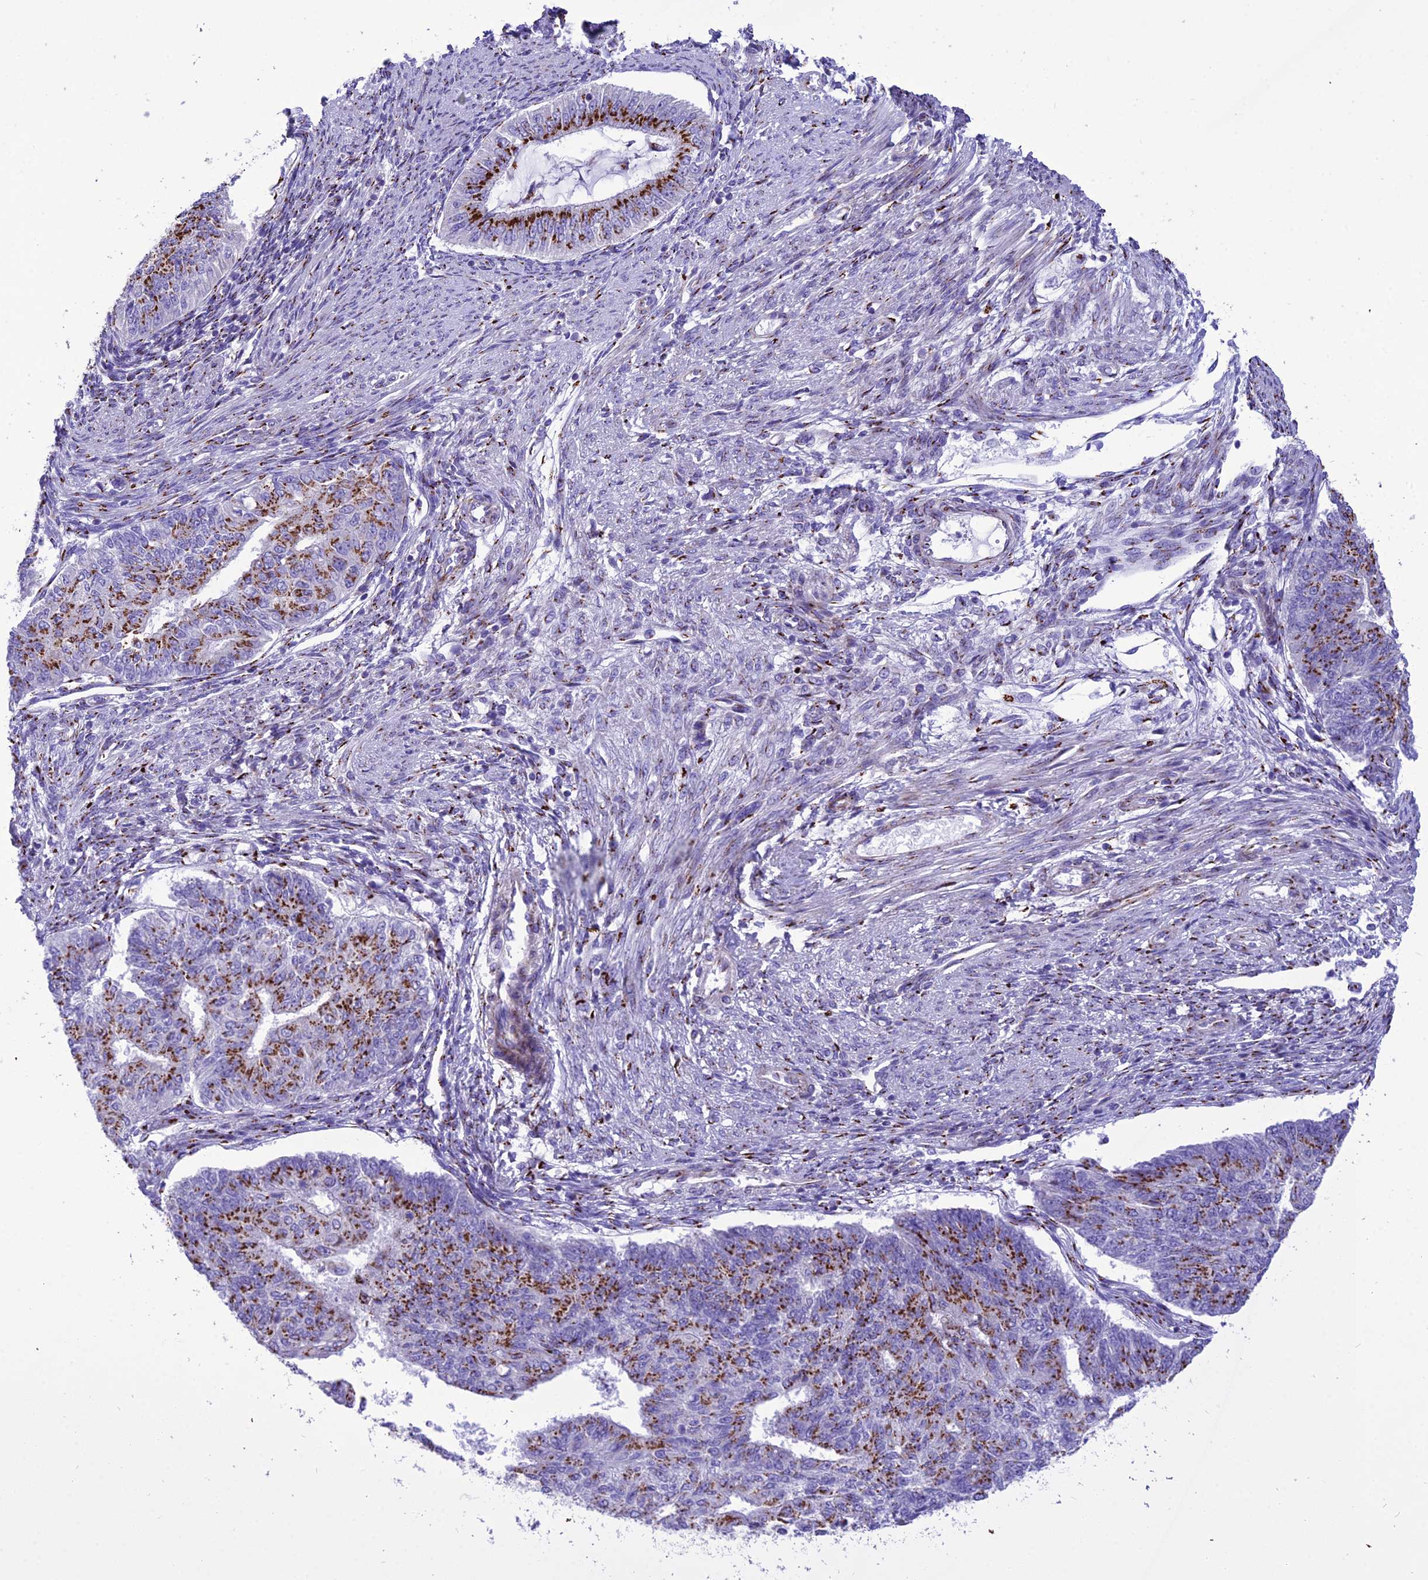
{"staining": {"intensity": "moderate", "quantity": ">75%", "location": "cytoplasmic/membranous"}, "tissue": "endometrial cancer", "cell_type": "Tumor cells", "image_type": "cancer", "snomed": [{"axis": "morphology", "description": "Adenocarcinoma, NOS"}, {"axis": "topography", "description": "Endometrium"}], "caption": "DAB immunohistochemical staining of endometrial adenocarcinoma shows moderate cytoplasmic/membranous protein positivity in about >75% of tumor cells. The staining was performed using DAB to visualize the protein expression in brown, while the nuclei were stained in blue with hematoxylin (Magnification: 20x).", "gene": "GOLM2", "patient": {"sex": "female", "age": 32}}